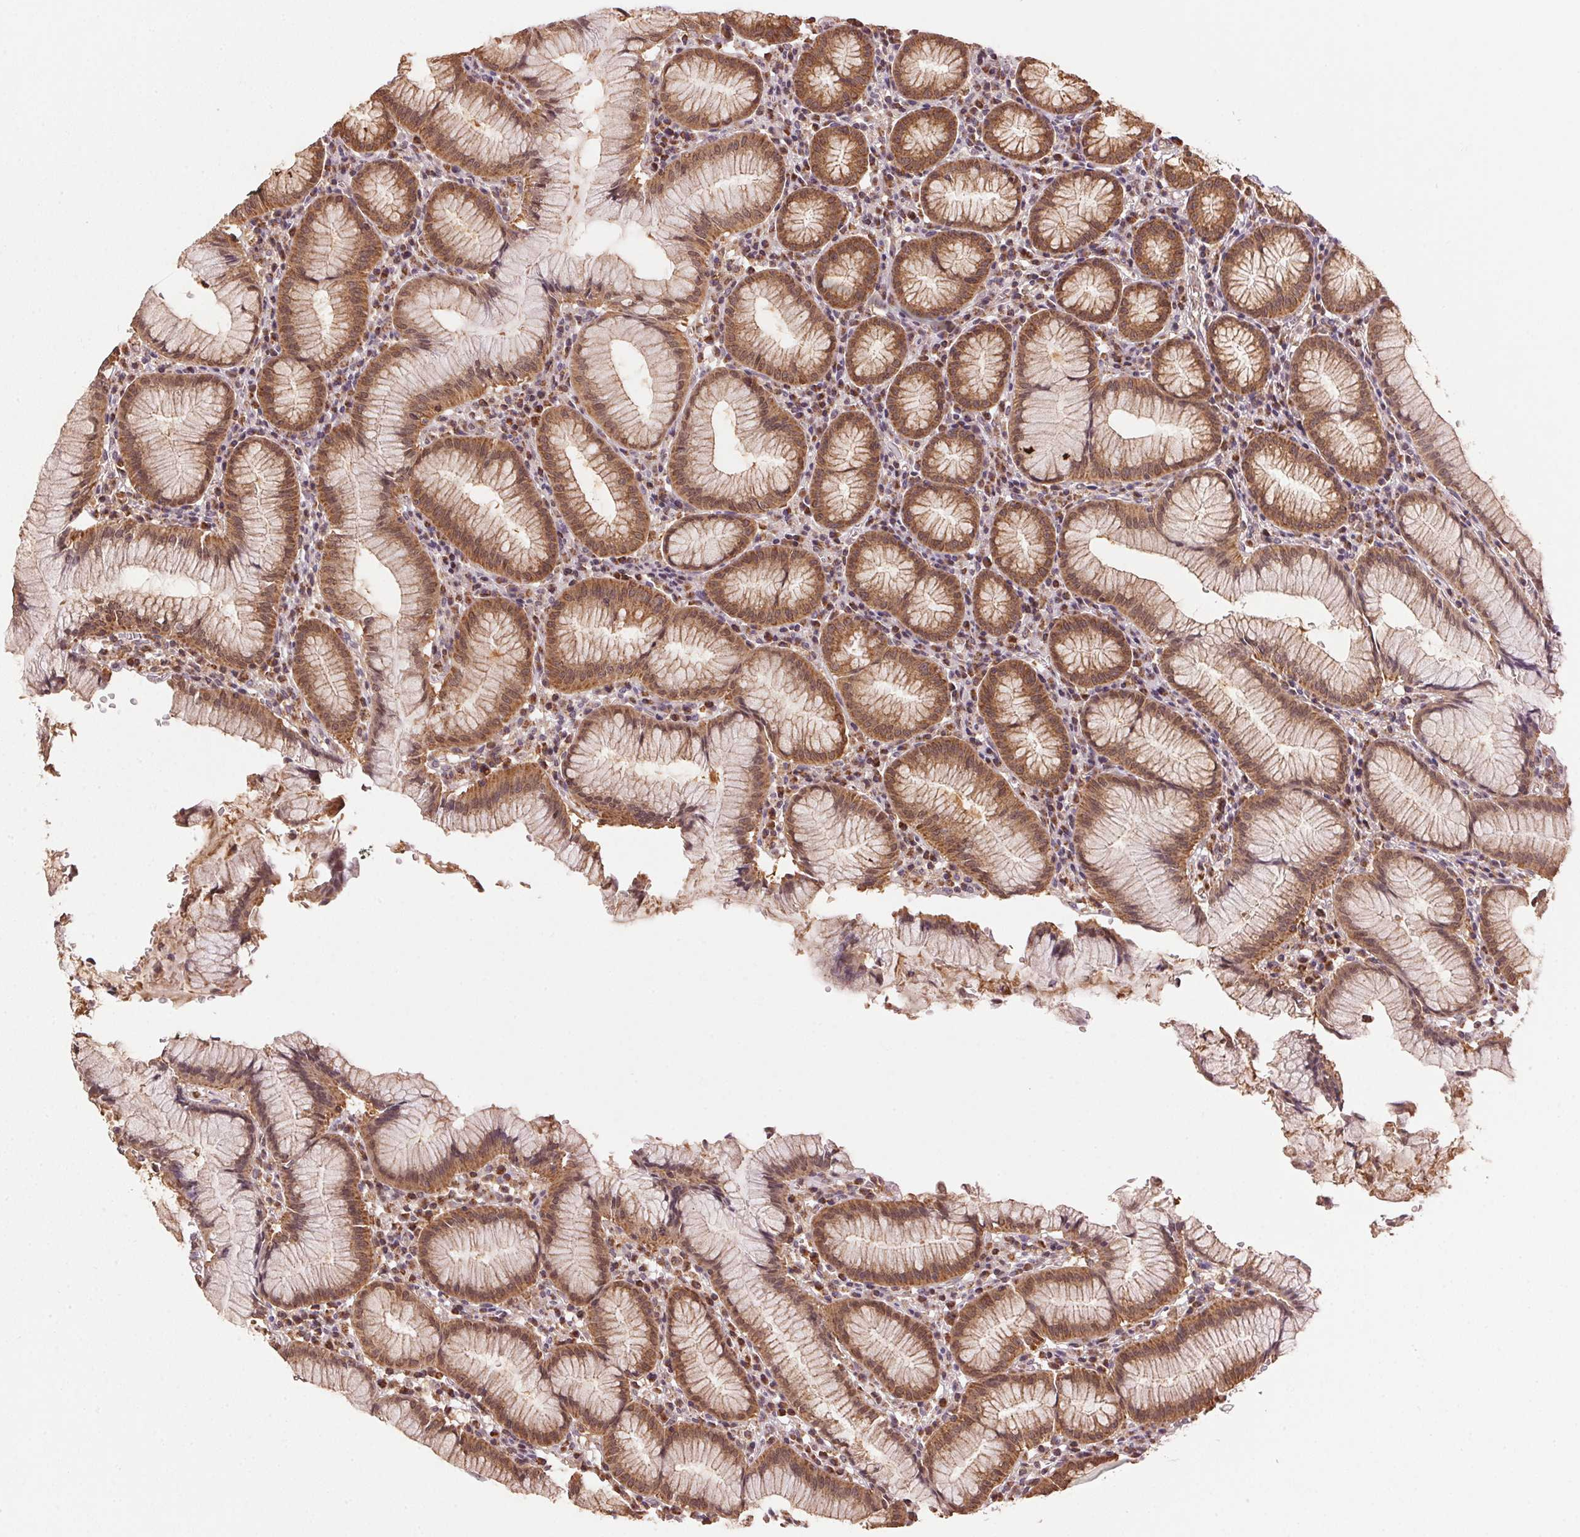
{"staining": {"intensity": "strong", "quantity": ">75%", "location": "cytoplasmic/membranous"}, "tissue": "stomach", "cell_type": "Glandular cells", "image_type": "normal", "snomed": [{"axis": "morphology", "description": "Normal tissue, NOS"}, {"axis": "topography", "description": "Stomach"}], "caption": "Strong cytoplasmic/membranous protein expression is identified in about >75% of glandular cells in stomach.", "gene": "ARHGAP6", "patient": {"sex": "male", "age": 55}}